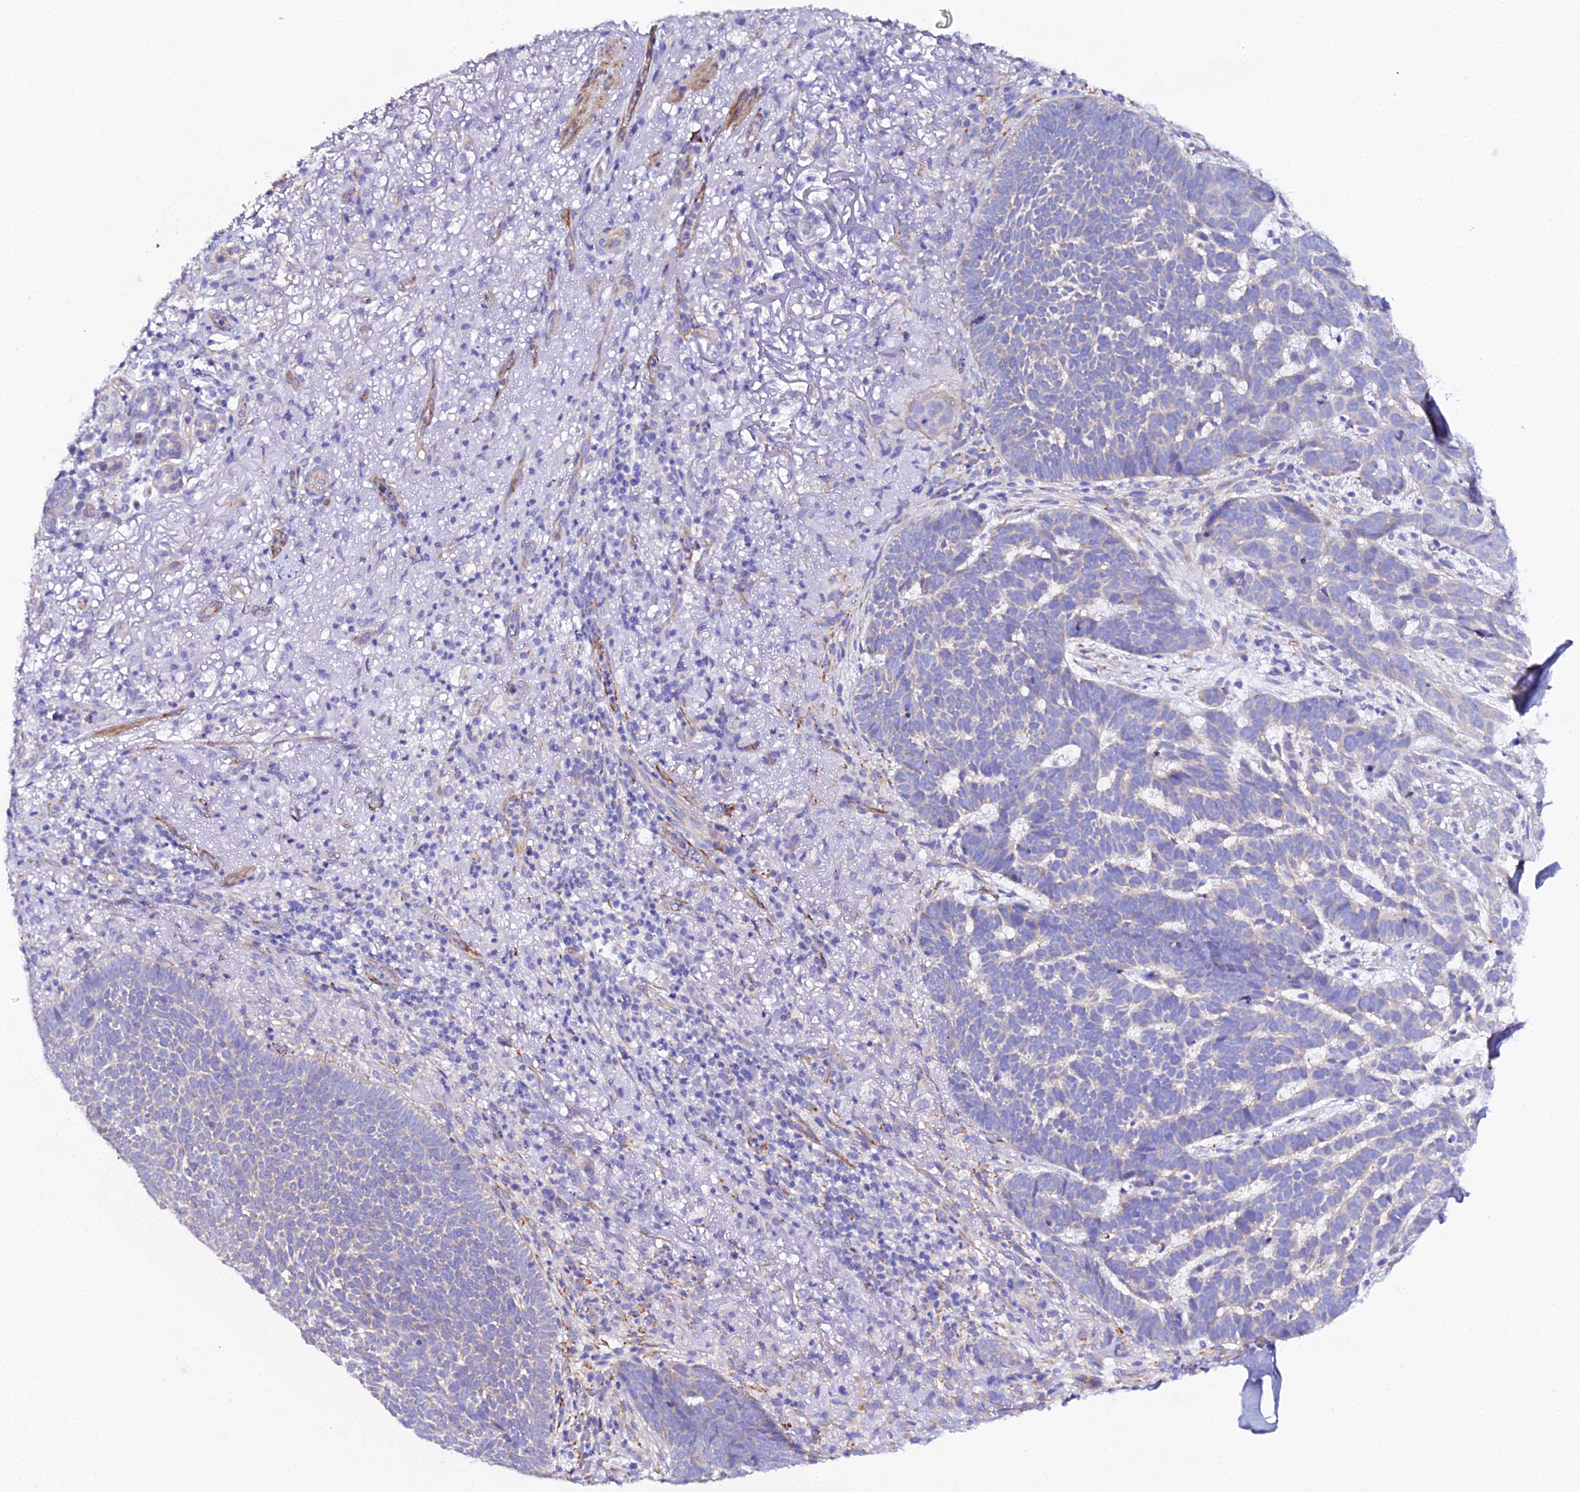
{"staining": {"intensity": "negative", "quantity": "none", "location": "none"}, "tissue": "skin cancer", "cell_type": "Tumor cells", "image_type": "cancer", "snomed": [{"axis": "morphology", "description": "Basal cell carcinoma"}, {"axis": "topography", "description": "Skin"}], "caption": "High power microscopy image of an immunohistochemistry micrograph of skin cancer, revealing no significant expression in tumor cells.", "gene": "CFAP45", "patient": {"sex": "female", "age": 78}}